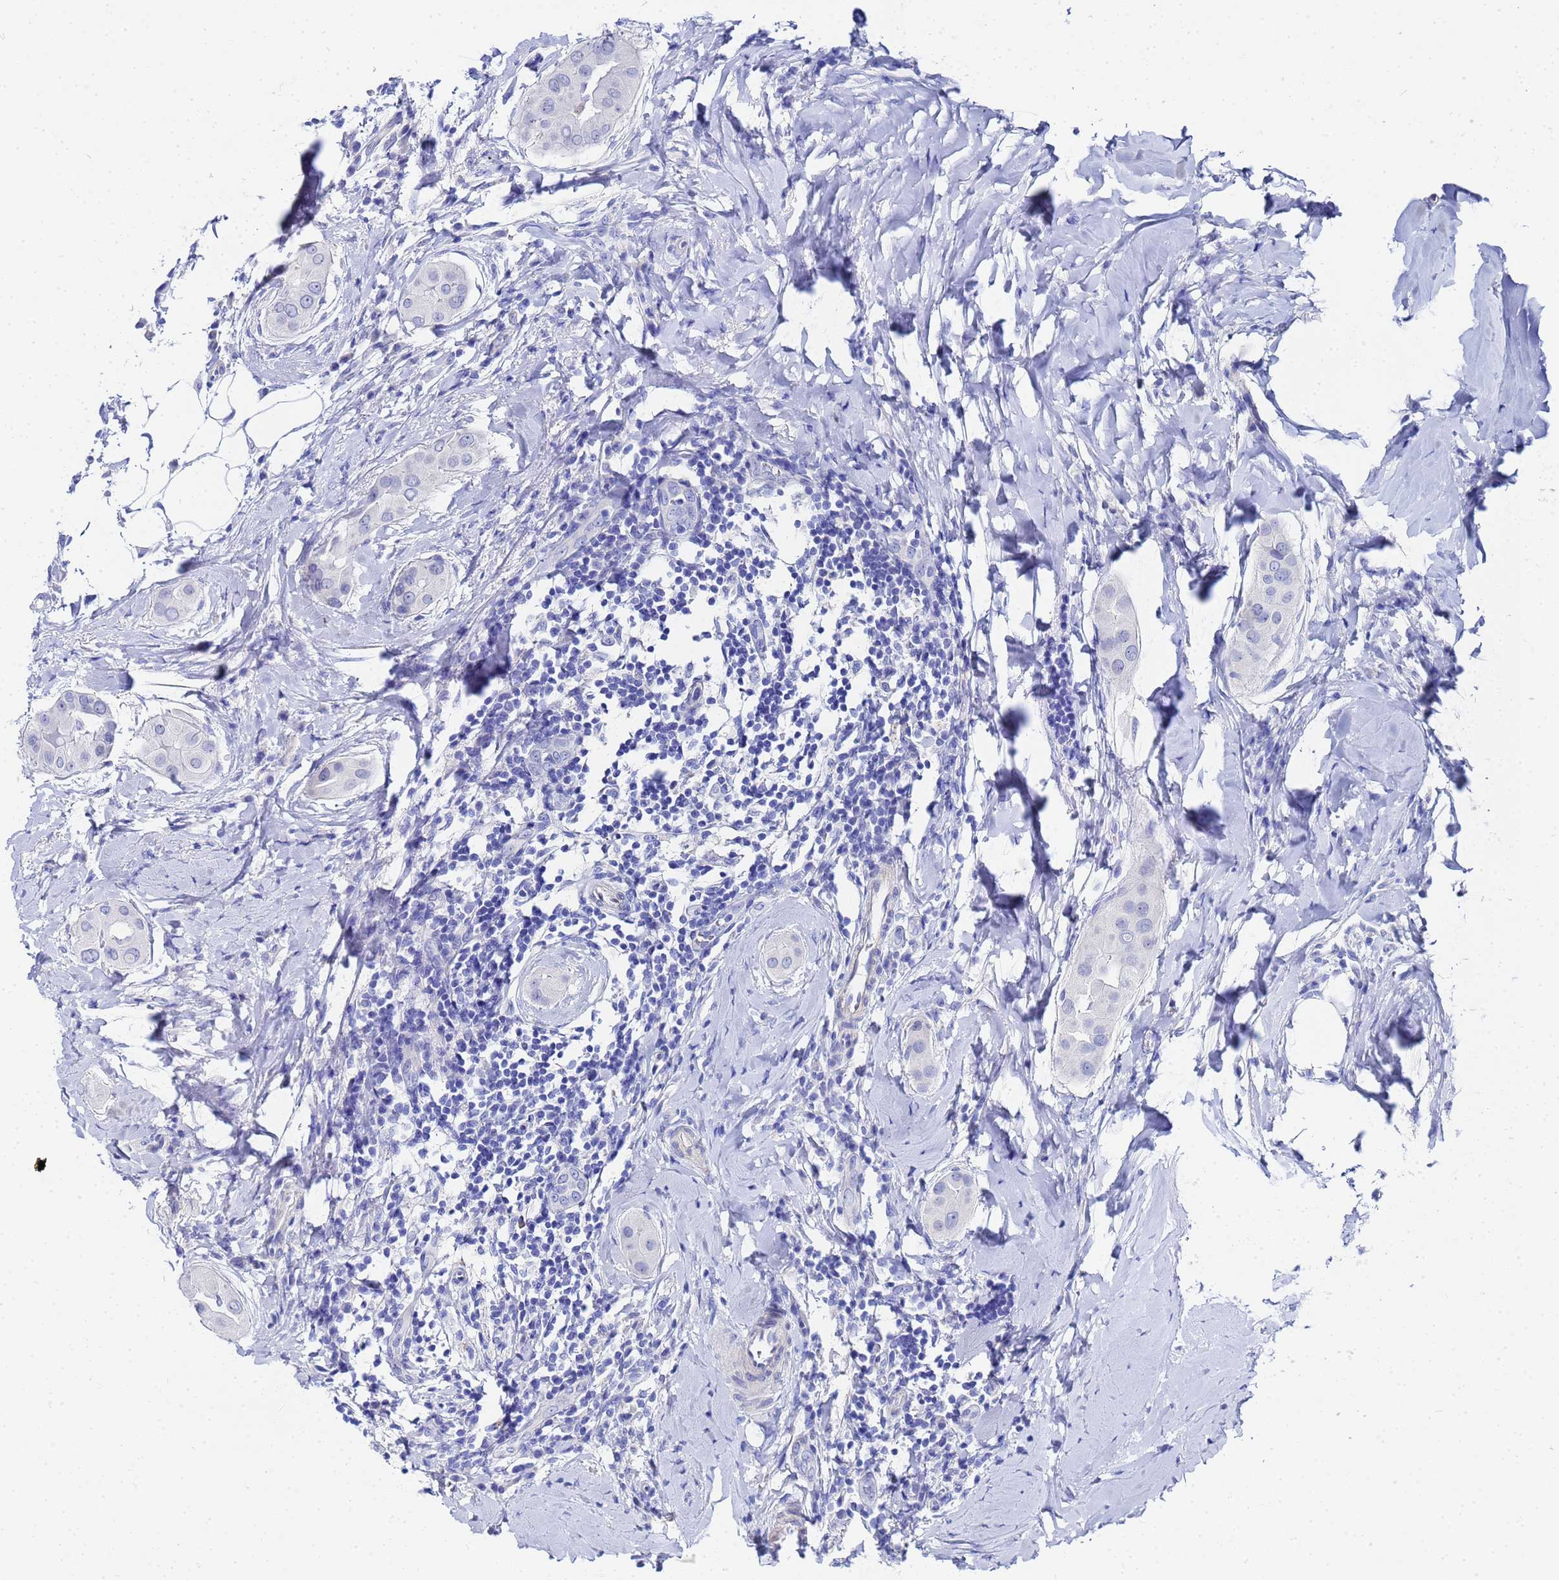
{"staining": {"intensity": "negative", "quantity": "none", "location": "none"}, "tissue": "thyroid cancer", "cell_type": "Tumor cells", "image_type": "cancer", "snomed": [{"axis": "morphology", "description": "Papillary adenocarcinoma, NOS"}, {"axis": "topography", "description": "Thyroid gland"}], "caption": "Immunohistochemical staining of thyroid cancer demonstrates no significant expression in tumor cells.", "gene": "ZNF26", "patient": {"sex": "male", "age": 33}}